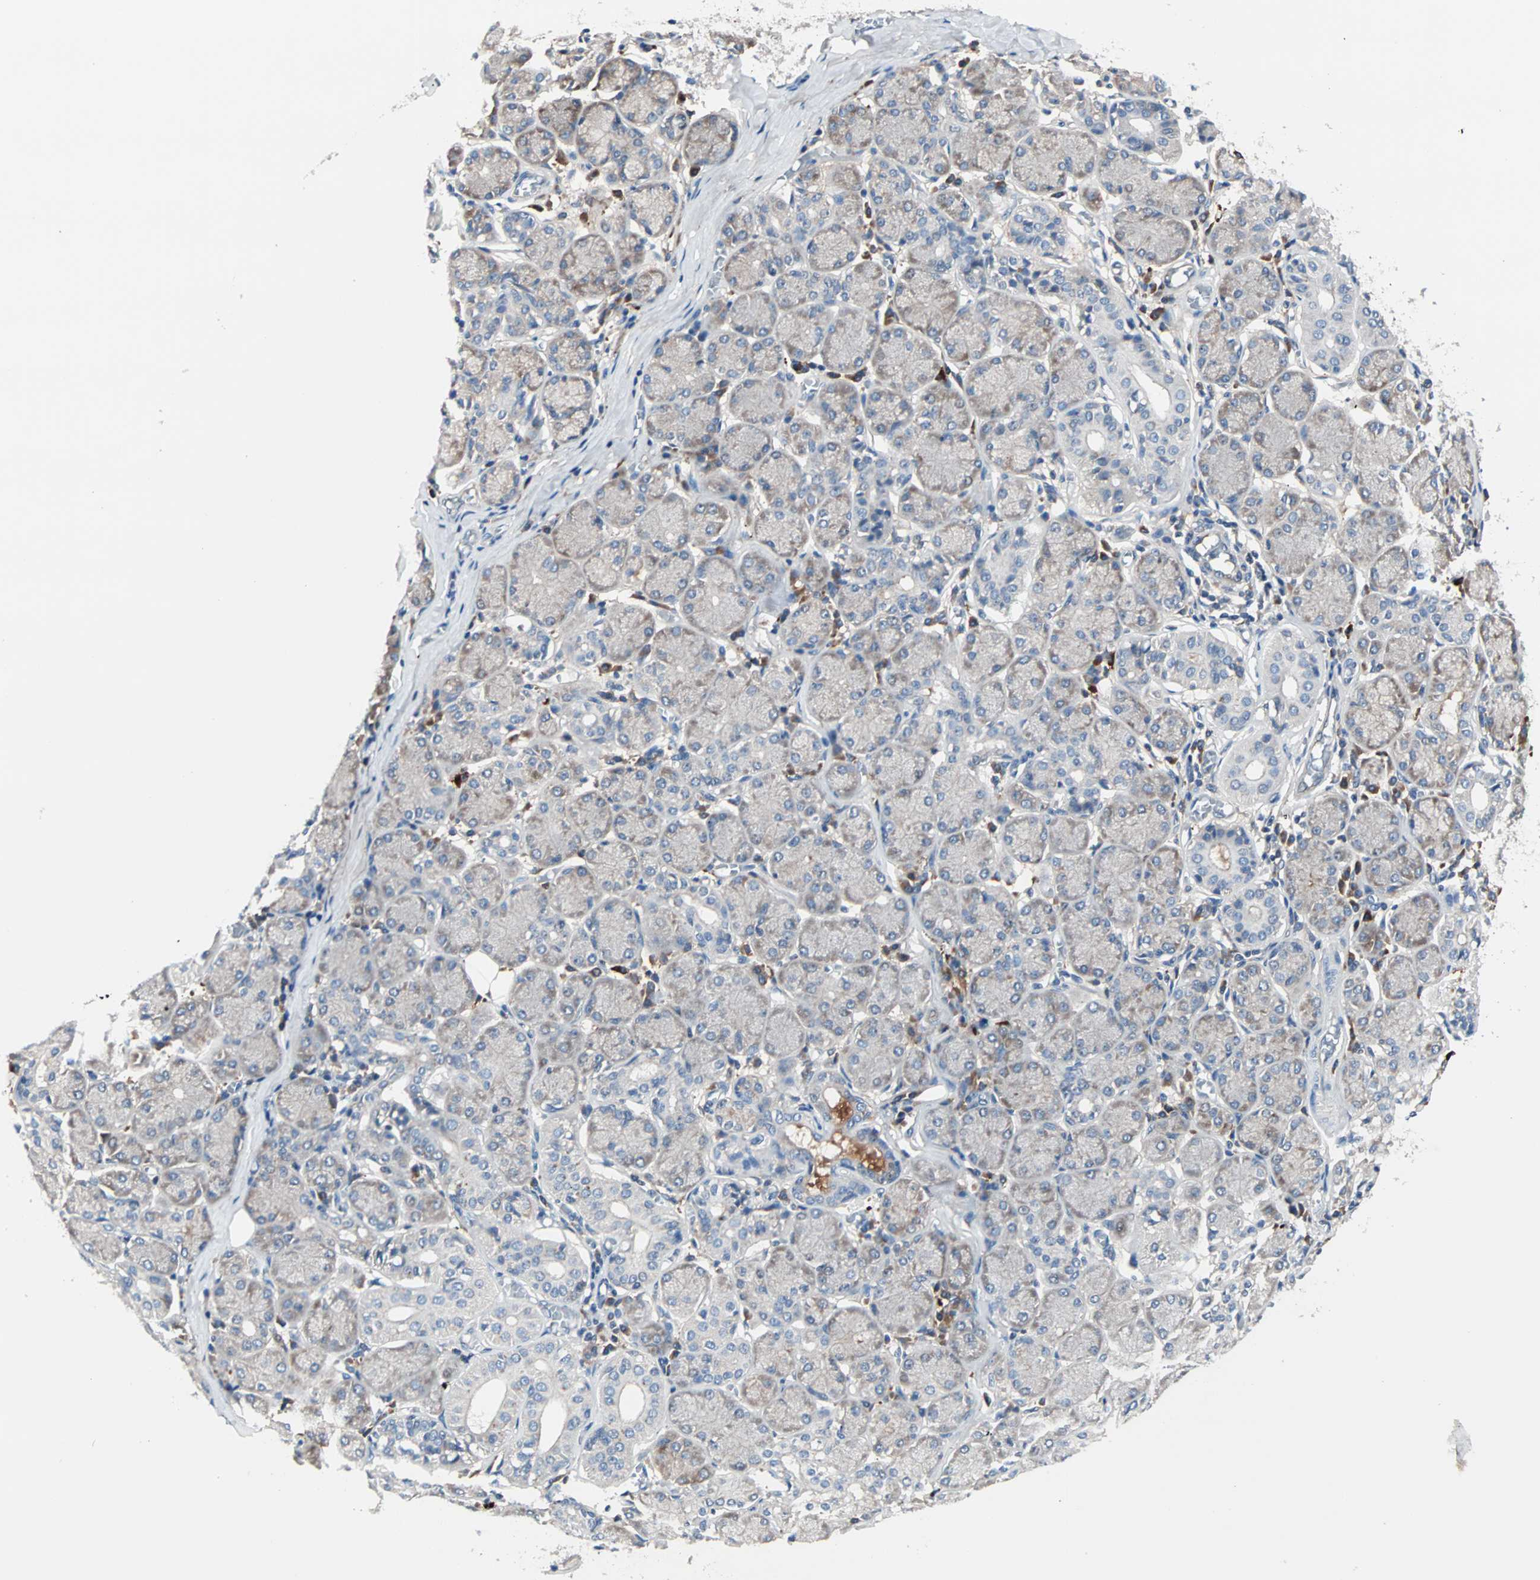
{"staining": {"intensity": "weak", "quantity": "<25%", "location": "cytoplasmic/membranous"}, "tissue": "salivary gland", "cell_type": "Glandular cells", "image_type": "normal", "snomed": [{"axis": "morphology", "description": "Normal tissue, NOS"}, {"axis": "topography", "description": "Salivary gland"}], "caption": "Immunohistochemistry of unremarkable human salivary gland shows no positivity in glandular cells. (Brightfield microscopy of DAB (3,3'-diaminobenzidine) immunohistochemistry at high magnification).", "gene": "CAD", "patient": {"sex": "female", "age": 24}}